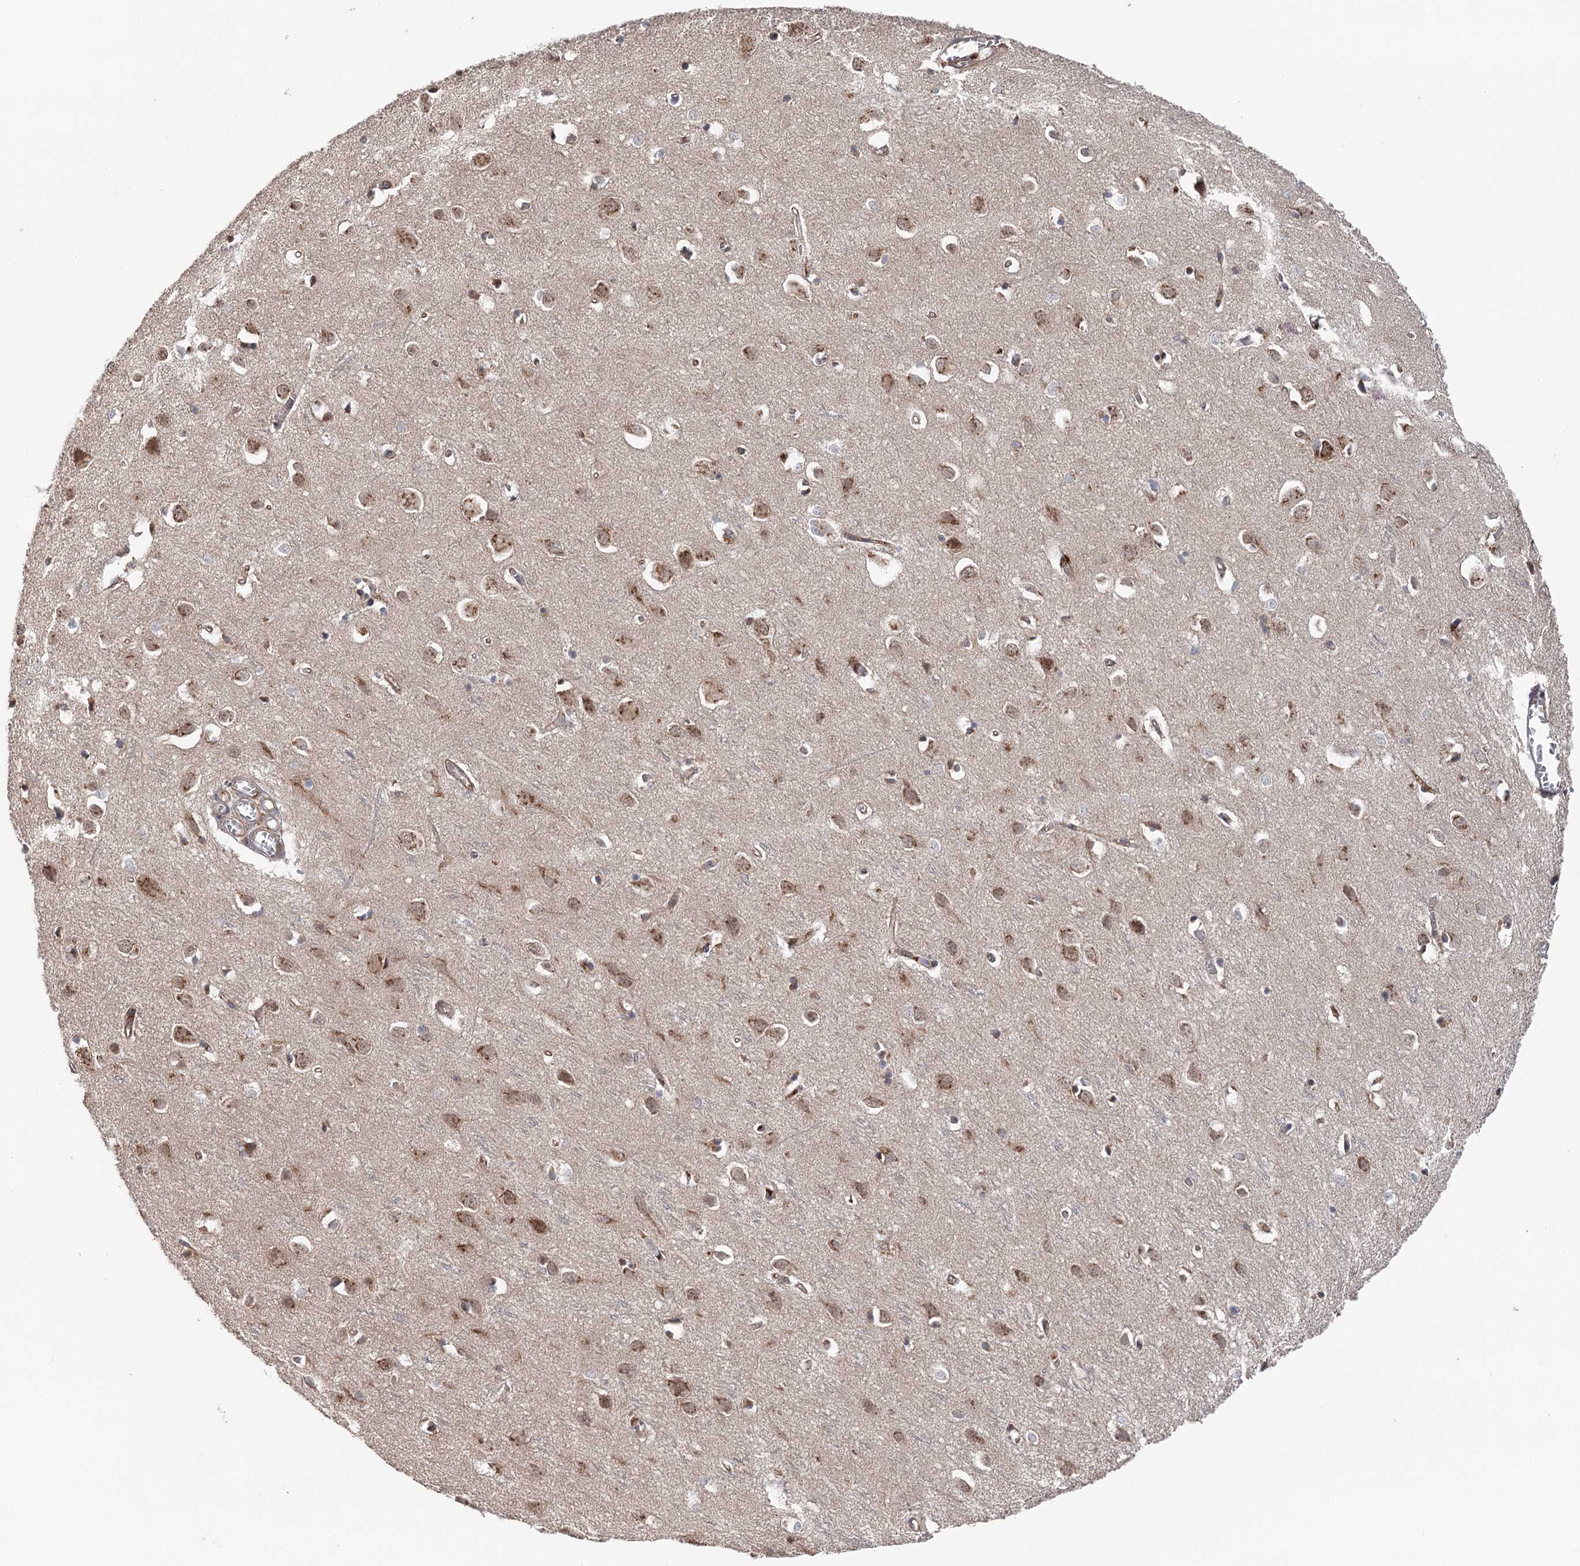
{"staining": {"intensity": "weak", "quantity": ">75%", "location": "cytoplasmic/membranous"}, "tissue": "cerebral cortex", "cell_type": "Endothelial cells", "image_type": "normal", "snomed": [{"axis": "morphology", "description": "Normal tissue, NOS"}, {"axis": "topography", "description": "Cerebral cortex"}], "caption": "The histopathology image exhibits staining of benign cerebral cortex, revealing weak cytoplasmic/membranous protein staining (brown color) within endothelial cells.", "gene": "STX6", "patient": {"sex": "female", "age": 64}}